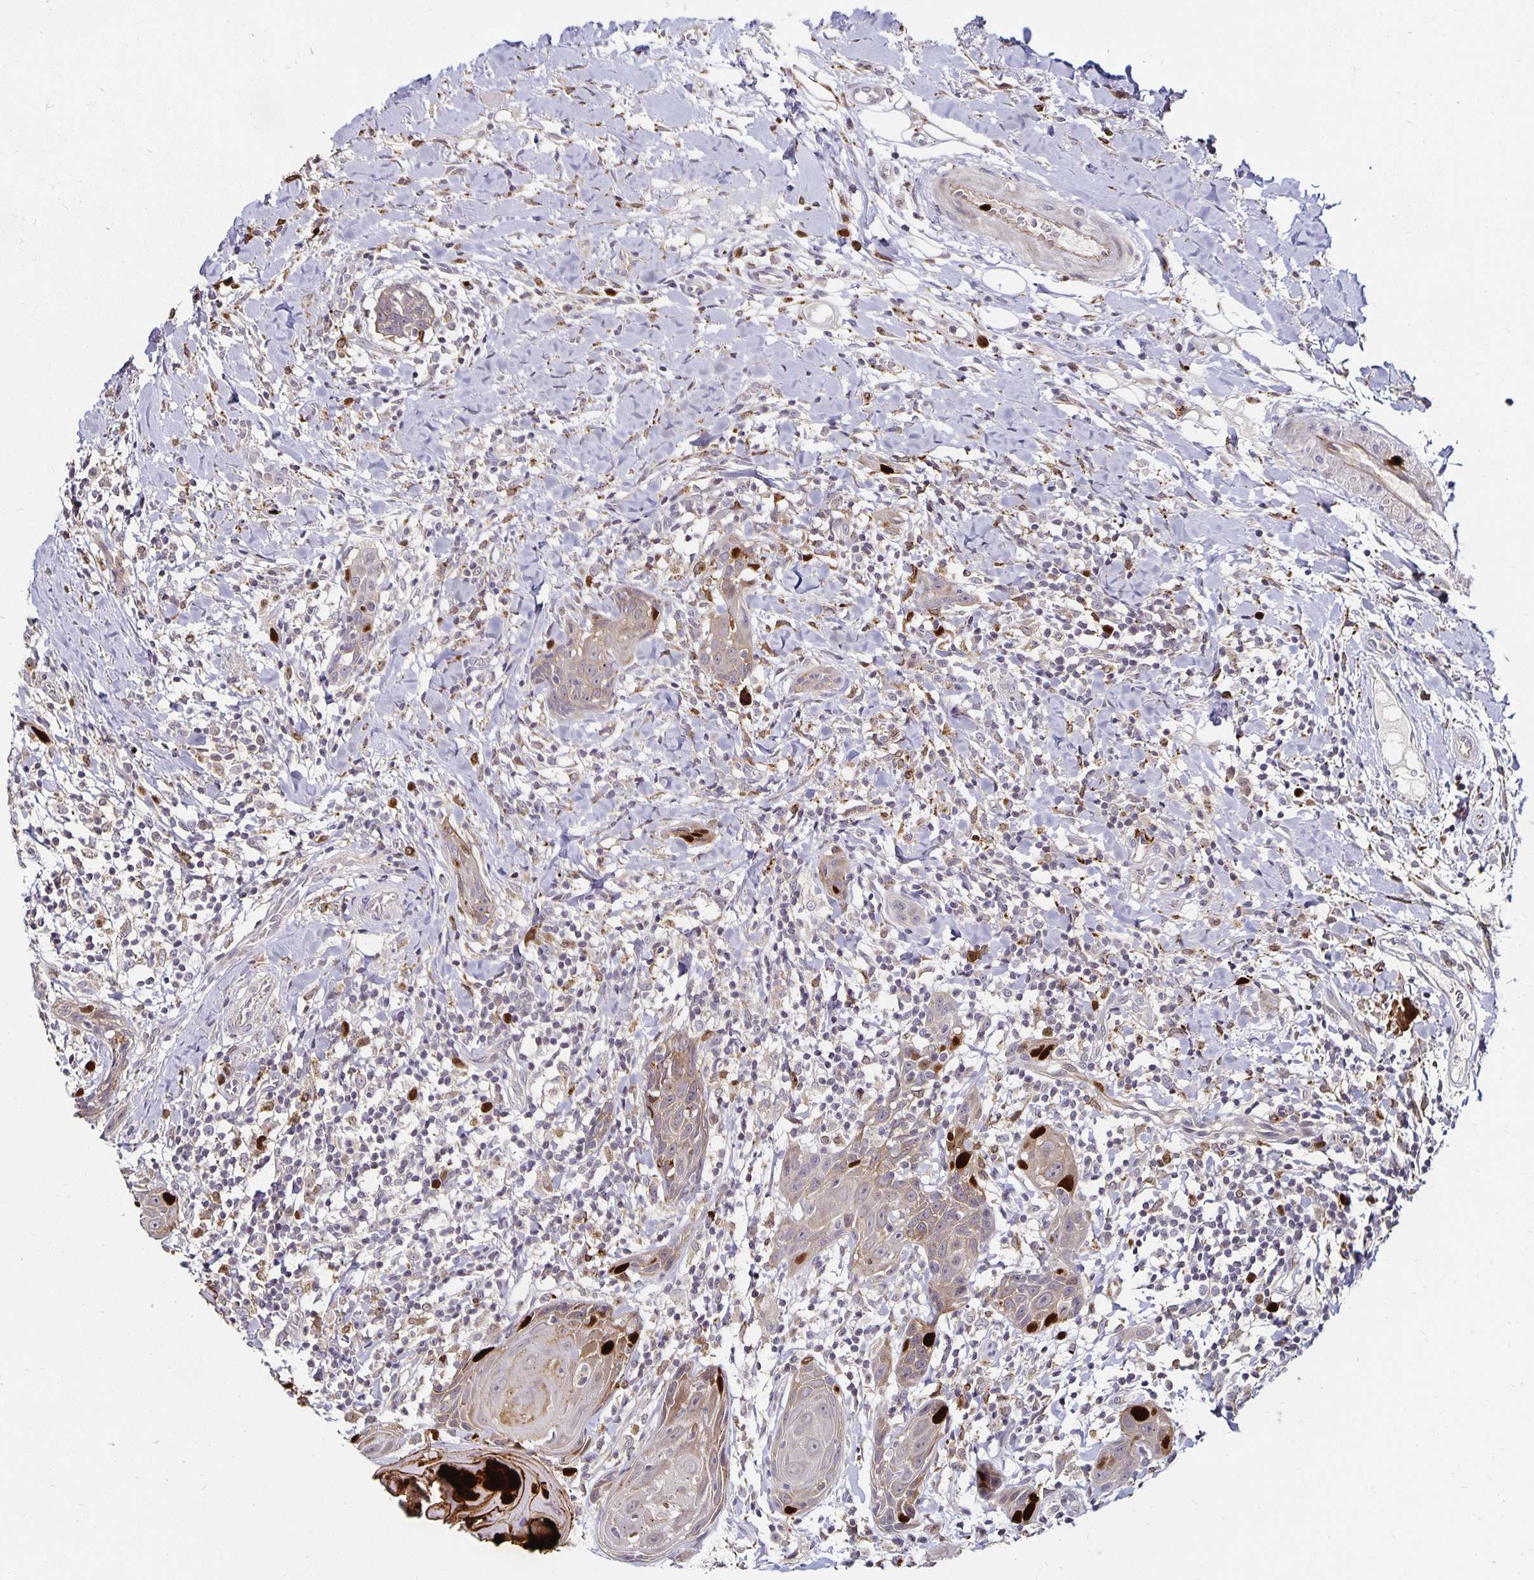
{"staining": {"intensity": "strong", "quantity": "<25%", "location": "nuclear"}, "tissue": "head and neck cancer", "cell_type": "Tumor cells", "image_type": "cancer", "snomed": [{"axis": "morphology", "description": "Squamous cell carcinoma, NOS"}, {"axis": "topography", "description": "Oral tissue"}, {"axis": "topography", "description": "Head-Neck"}], "caption": "This photomicrograph exhibits immunohistochemistry staining of head and neck squamous cell carcinoma, with medium strong nuclear positivity in about <25% of tumor cells.", "gene": "ANLN", "patient": {"sex": "male", "age": 49}}